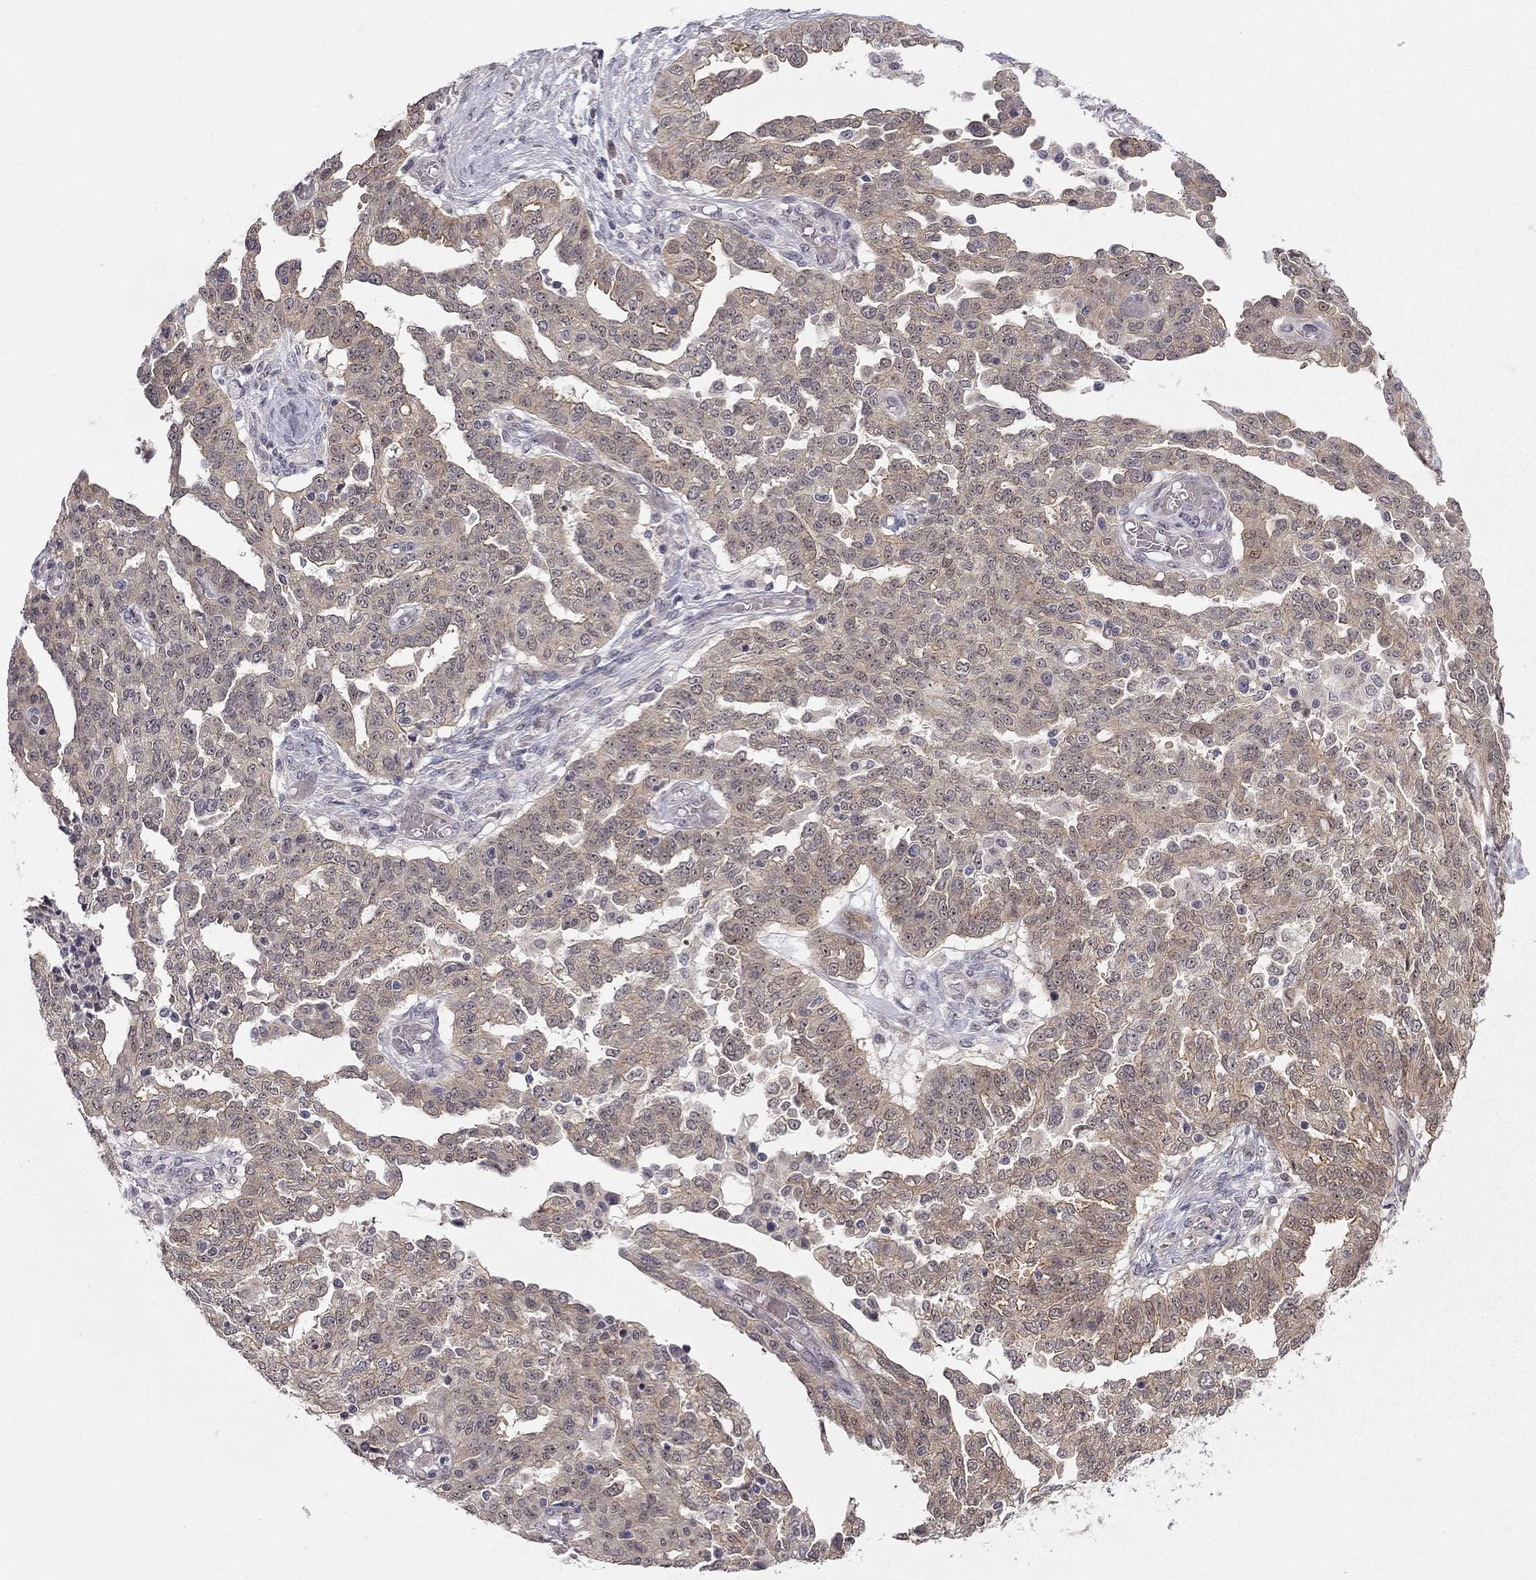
{"staining": {"intensity": "negative", "quantity": "none", "location": "none"}, "tissue": "ovarian cancer", "cell_type": "Tumor cells", "image_type": "cancer", "snomed": [{"axis": "morphology", "description": "Cystadenocarcinoma, serous, NOS"}, {"axis": "topography", "description": "Ovary"}], "caption": "IHC micrograph of neoplastic tissue: ovarian serous cystadenocarcinoma stained with DAB (3,3'-diaminobenzidine) shows no significant protein expression in tumor cells.", "gene": "STXBP6", "patient": {"sex": "female", "age": 67}}